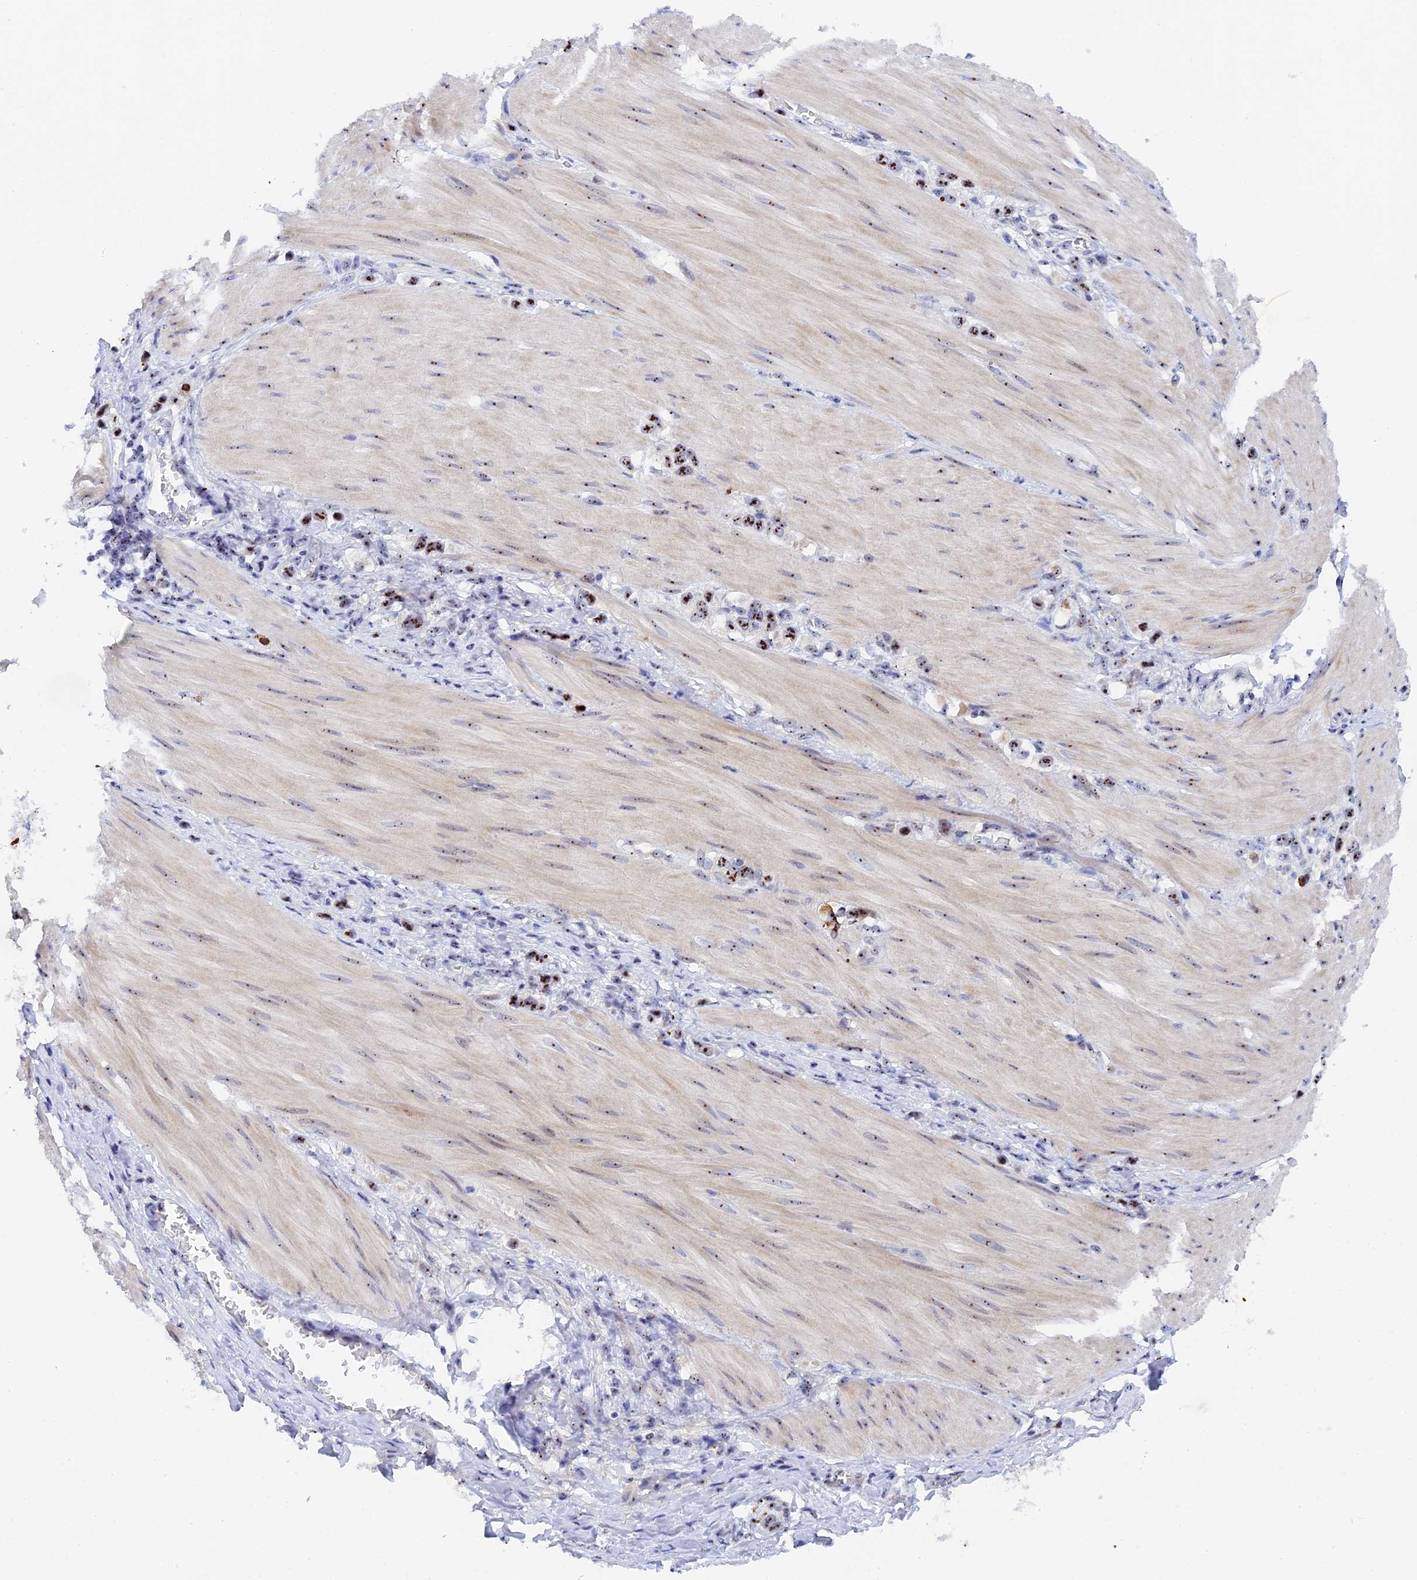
{"staining": {"intensity": "moderate", "quantity": ">75%", "location": "nuclear"}, "tissue": "stomach cancer", "cell_type": "Tumor cells", "image_type": "cancer", "snomed": [{"axis": "morphology", "description": "Adenocarcinoma, NOS"}, {"axis": "topography", "description": "Stomach"}], "caption": "IHC micrograph of stomach adenocarcinoma stained for a protein (brown), which demonstrates medium levels of moderate nuclear staining in approximately >75% of tumor cells.", "gene": "RSL1D1", "patient": {"sex": "female", "age": 65}}